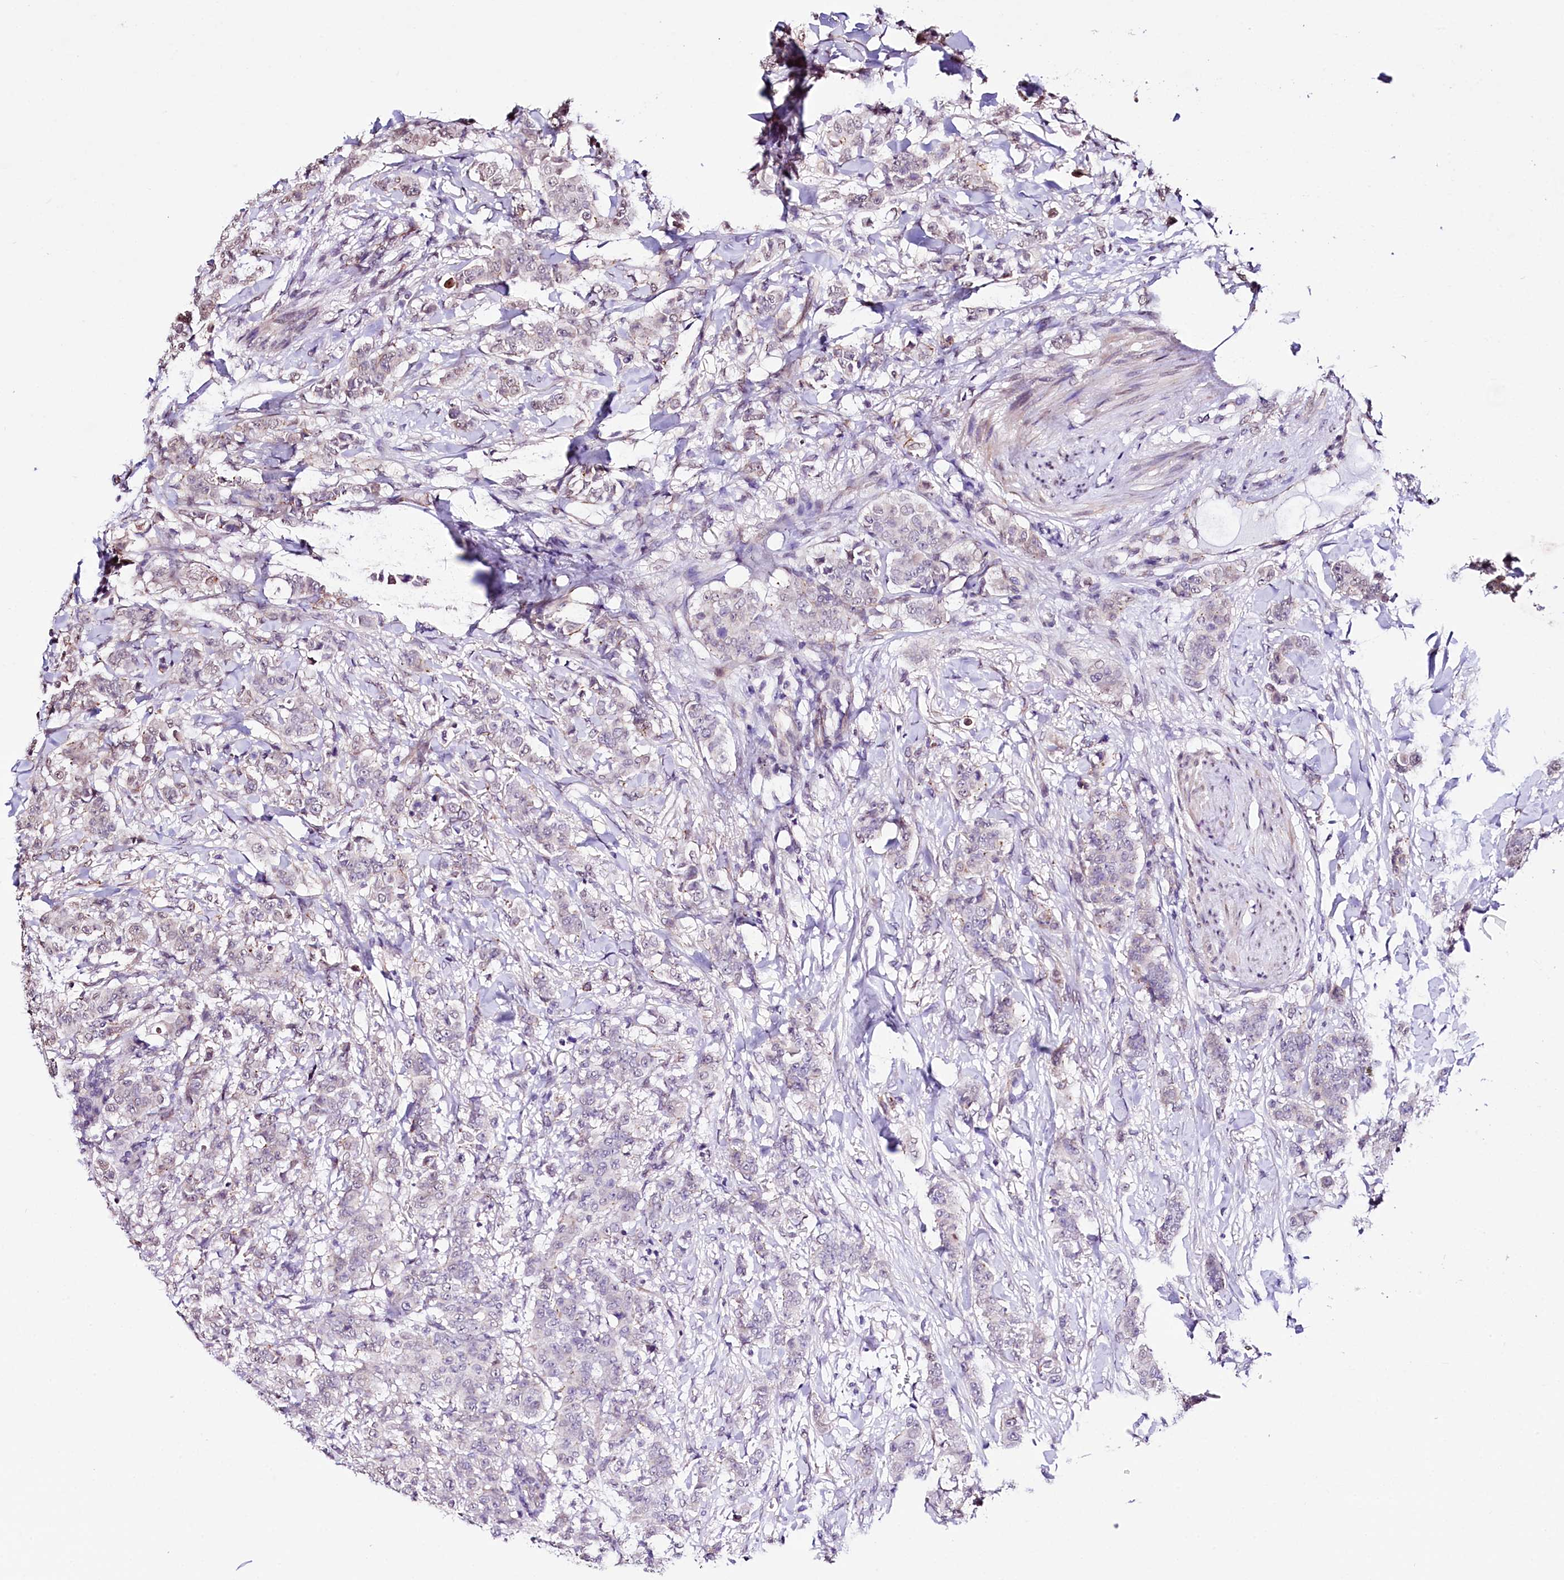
{"staining": {"intensity": "negative", "quantity": "none", "location": "none"}, "tissue": "breast cancer", "cell_type": "Tumor cells", "image_type": "cancer", "snomed": [{"axis": "morphology", "description": "Duct carcinoma"}, {"axis": "topography", "description": "Breast"}], "caption": "A micrograph of breast cancer (intraductal carcinoma) stained for a protein displays no brown staining in tumor cells. Nuclei are stained in blue.", "gene": "ST7", "patient": {"sex": "female", "age": 40}}